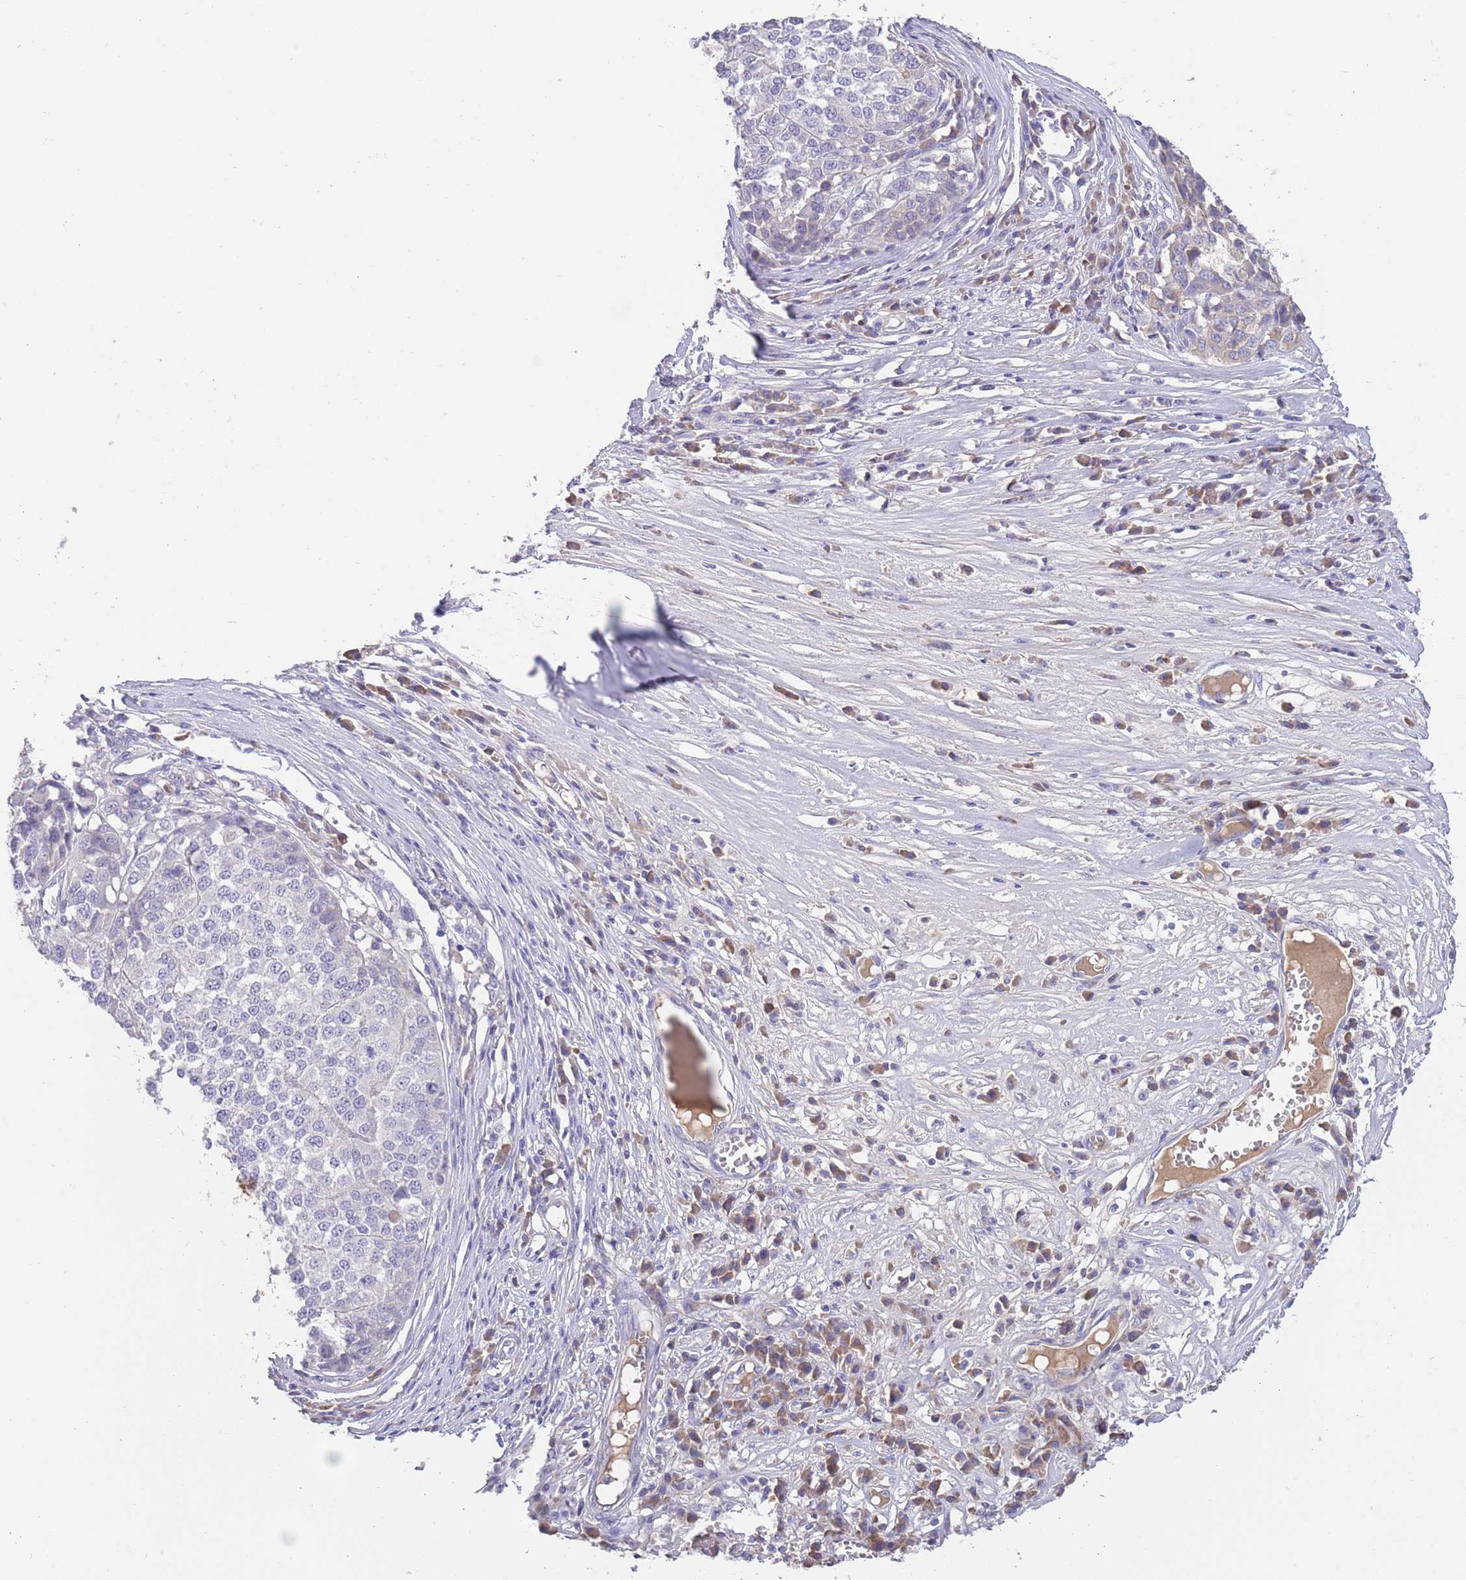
{"staining": {"intensity": "negative", "quantity": "none", "location": "none"}, "tissue": "melanoma", "cell_type": "Tumor cells", "image_type": "cancer", "snomed": [{"axis": "morphology", "description": "Malignant melanoma, Metastatic site"}, {"axis": "topography", "description": "Lymph node"}], "caption": "There is no significant positivity in tumor cells of malignant melanoma (metastatic site).", "gene": "IGFL4", "patient": {"sex": "male", "age": 44}}